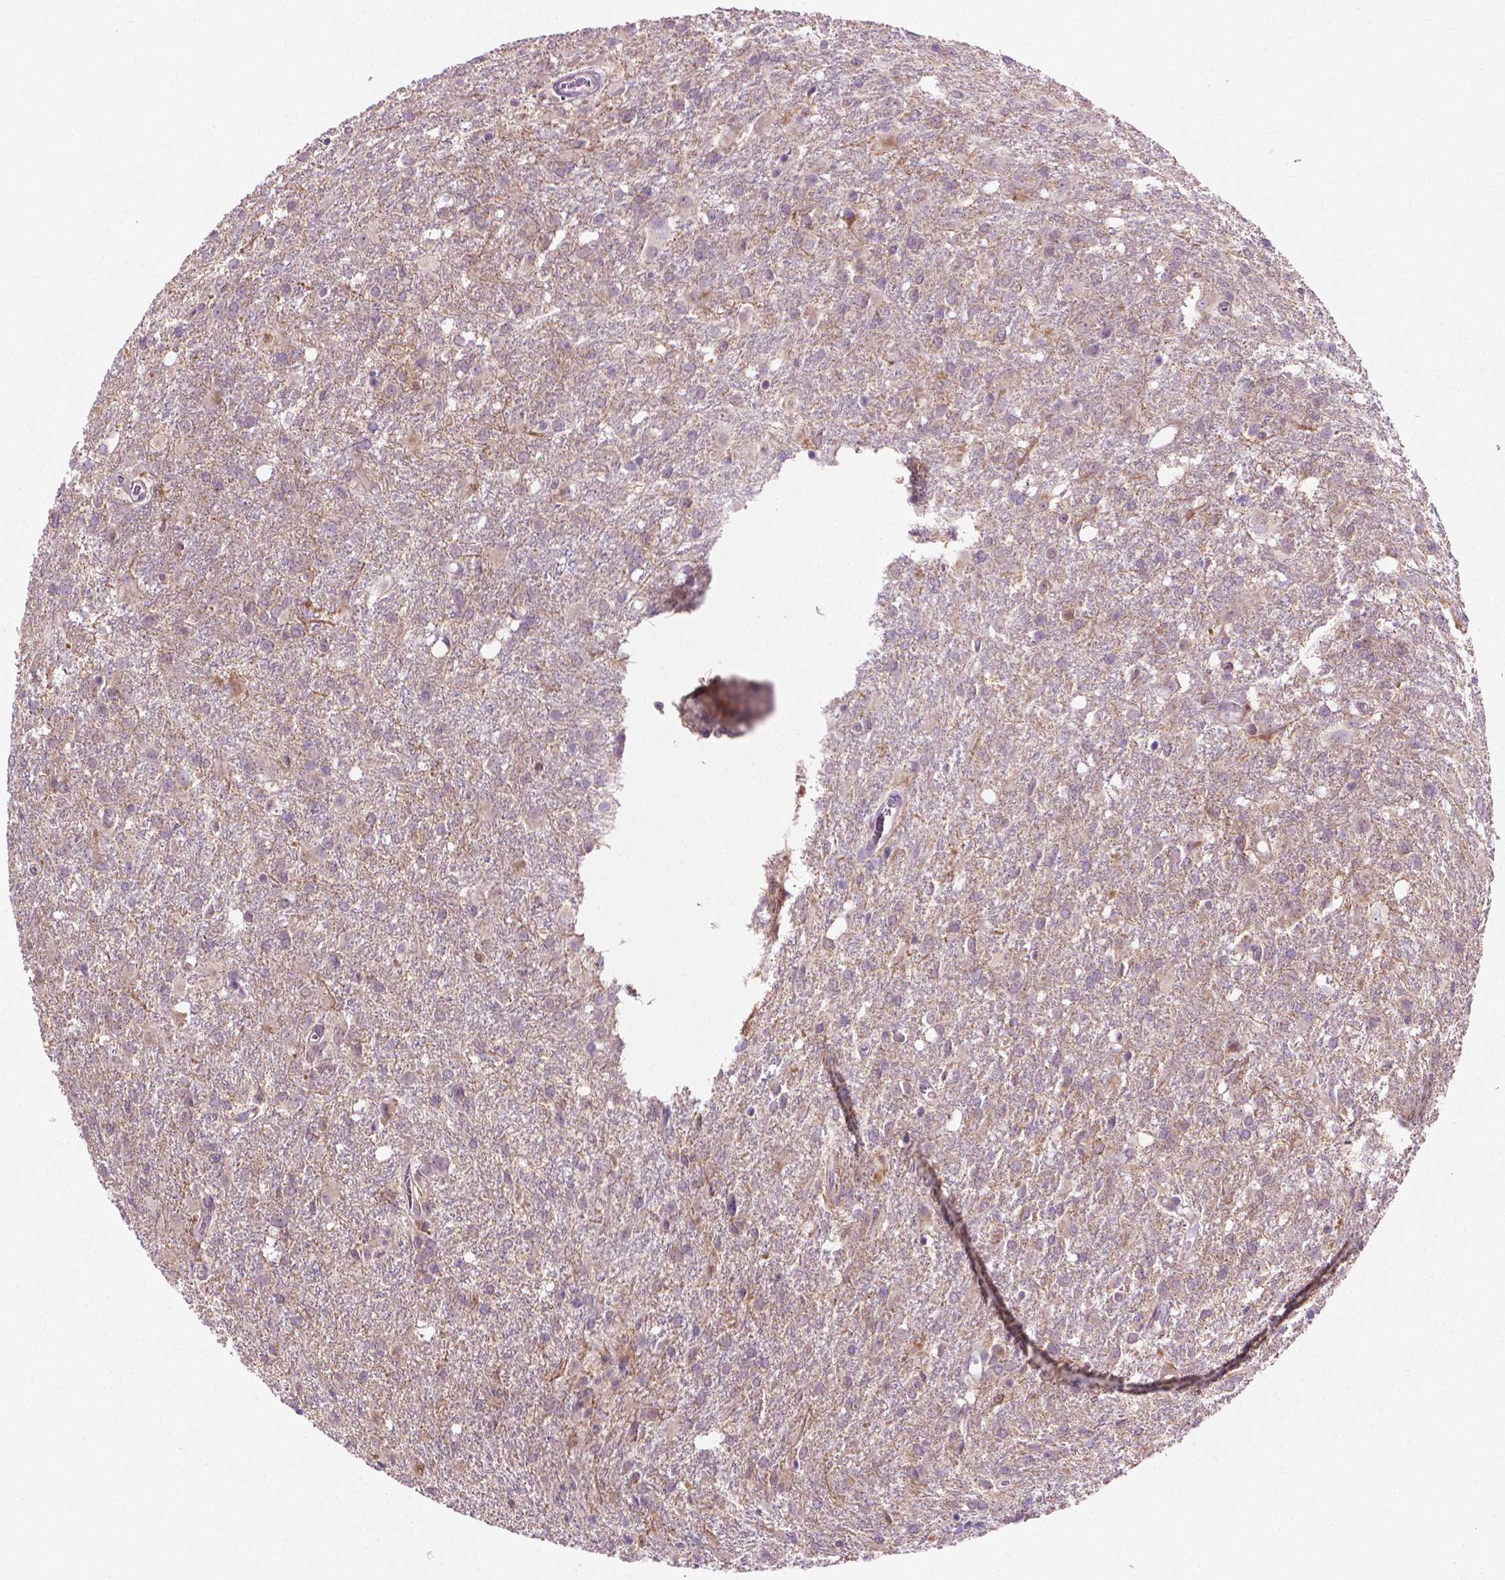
{"staining": {"intensity": "weak", "quantity": "<25%", "location": "cytoplasmic/membranous"}, "tissue": "glioma", "cell_type": "Tumor cells", "image_type": "cancer", "snomed": [{"axis": "morphology", "description": "Glioma, malignant, High grade"}, {"axis": "topography", "description": "Brain"}], "caption": "Immunohistochemical staining of human glioma exhibits no significant expression in tumor cells.", "gene": "MZT1", "patient": {"sex": "male", "age": 68}}